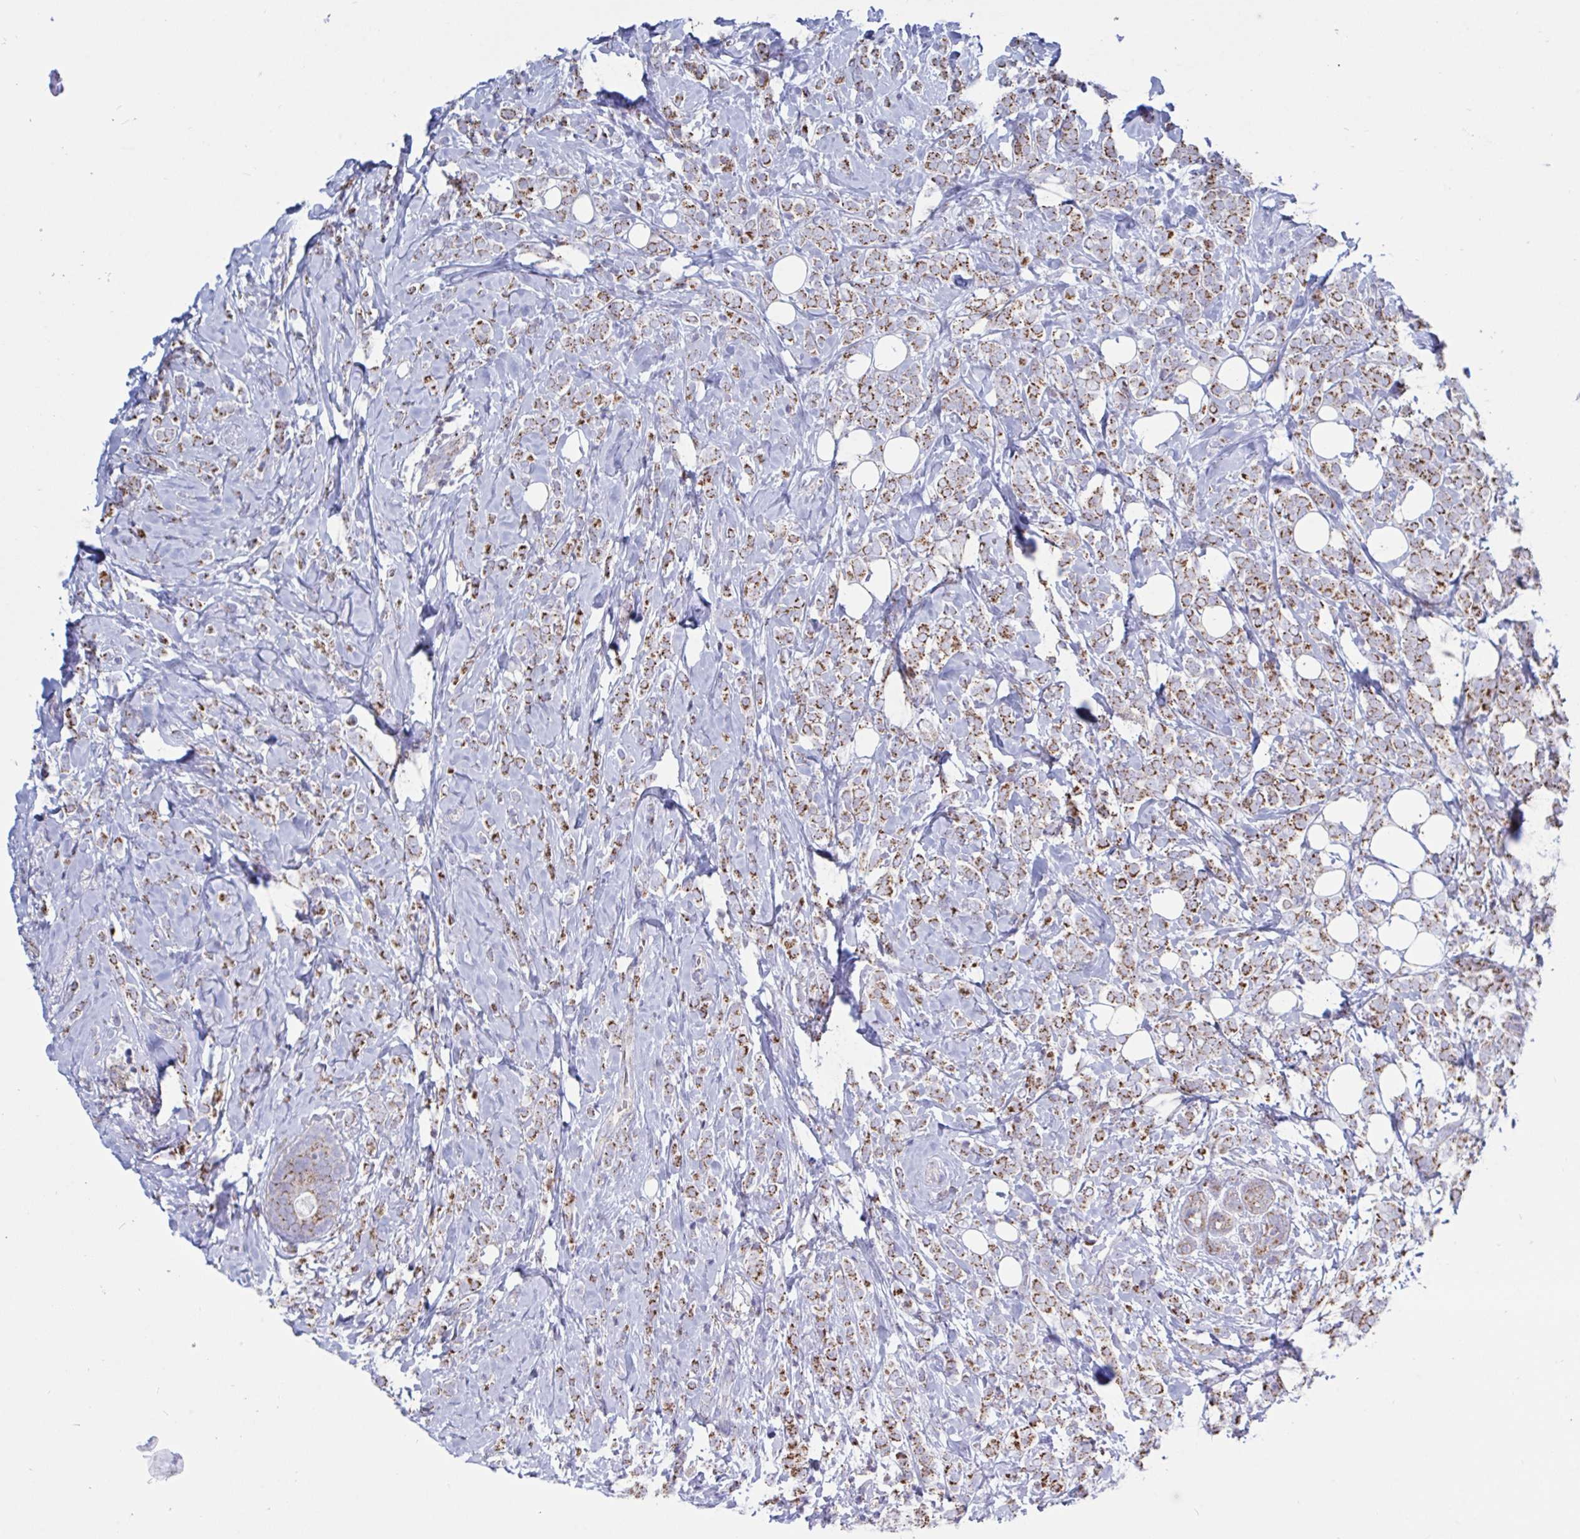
{"staining": {"intensity": "moderate", "quantity": ">75%", "location": "cytoplasmic/membranous"}, "tissue": "breast cancer", "cell_type": "Tumor cells", "image_type": "cancer", "snomed": [{"axis": "morphology", "description": "Lobular carcinoma"}, {"axis": "topography", "description": "Breast"}], "caption": "A micrograph of breast lobular carcinoma stained for a protein reveals moderate cytoplasmic/membranous brown staining in tumor cells.", "gene": "HSPE1", "patient": {"sex": "female", "age": 49}}